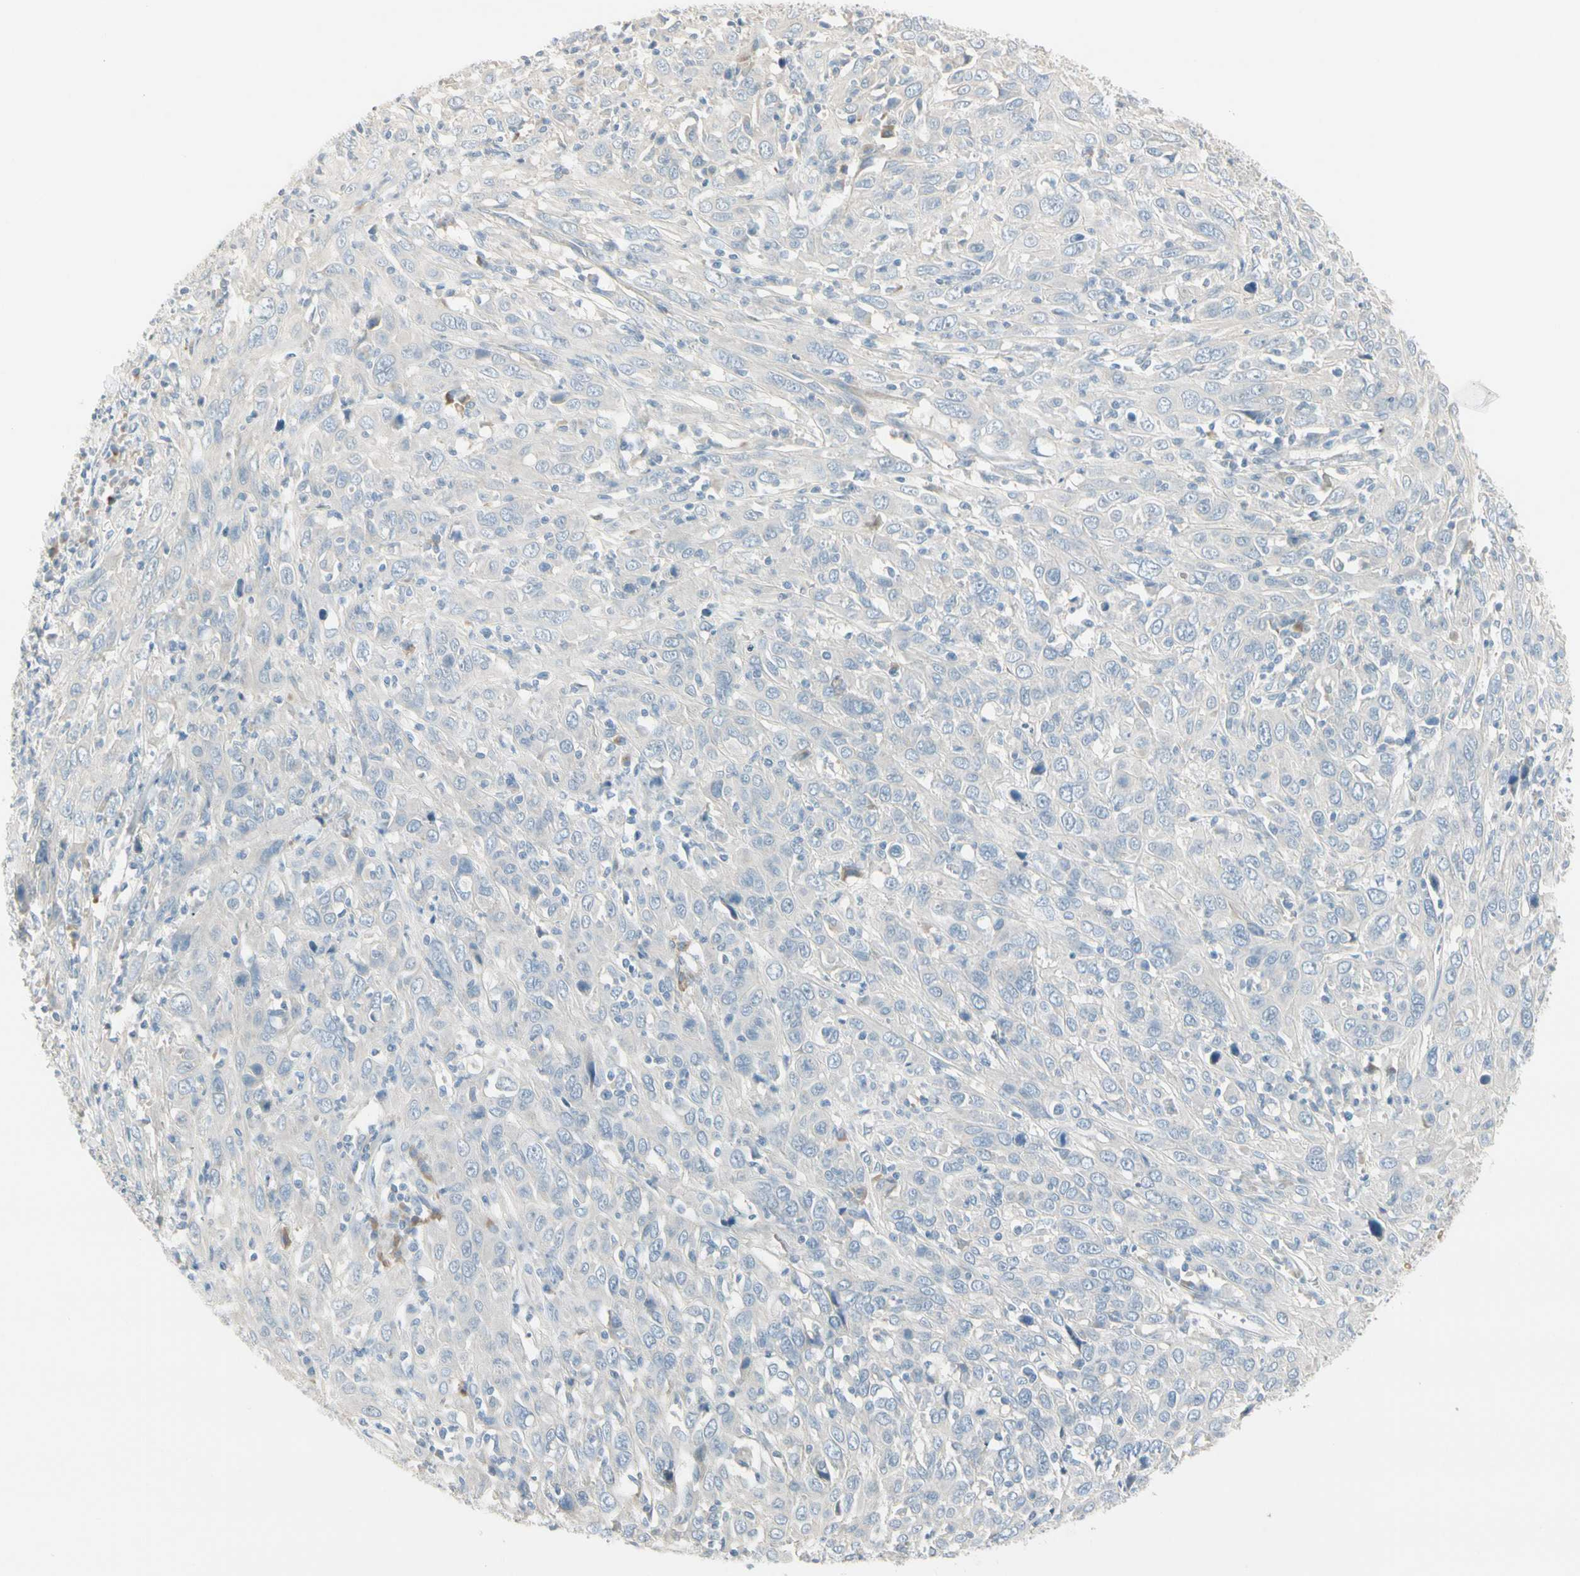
{"staining": {"intensity": "negative", "quantity": "none", "location": "none"}, "tissue": "cervical cancer", "cell_type": "Tumor cells", "image_type": "cancer", "snomed": [{"axis": "morphology", "description": "Squamous cell carcinoma, NOS"}, {"axis": "topography", "description": "Cervix"}], "caption": "The histopathology image displays no staining of tumor cells in cervical cancer.", "gene": "CYP2E1", "patient": {"sex": "female", "age": 46}}